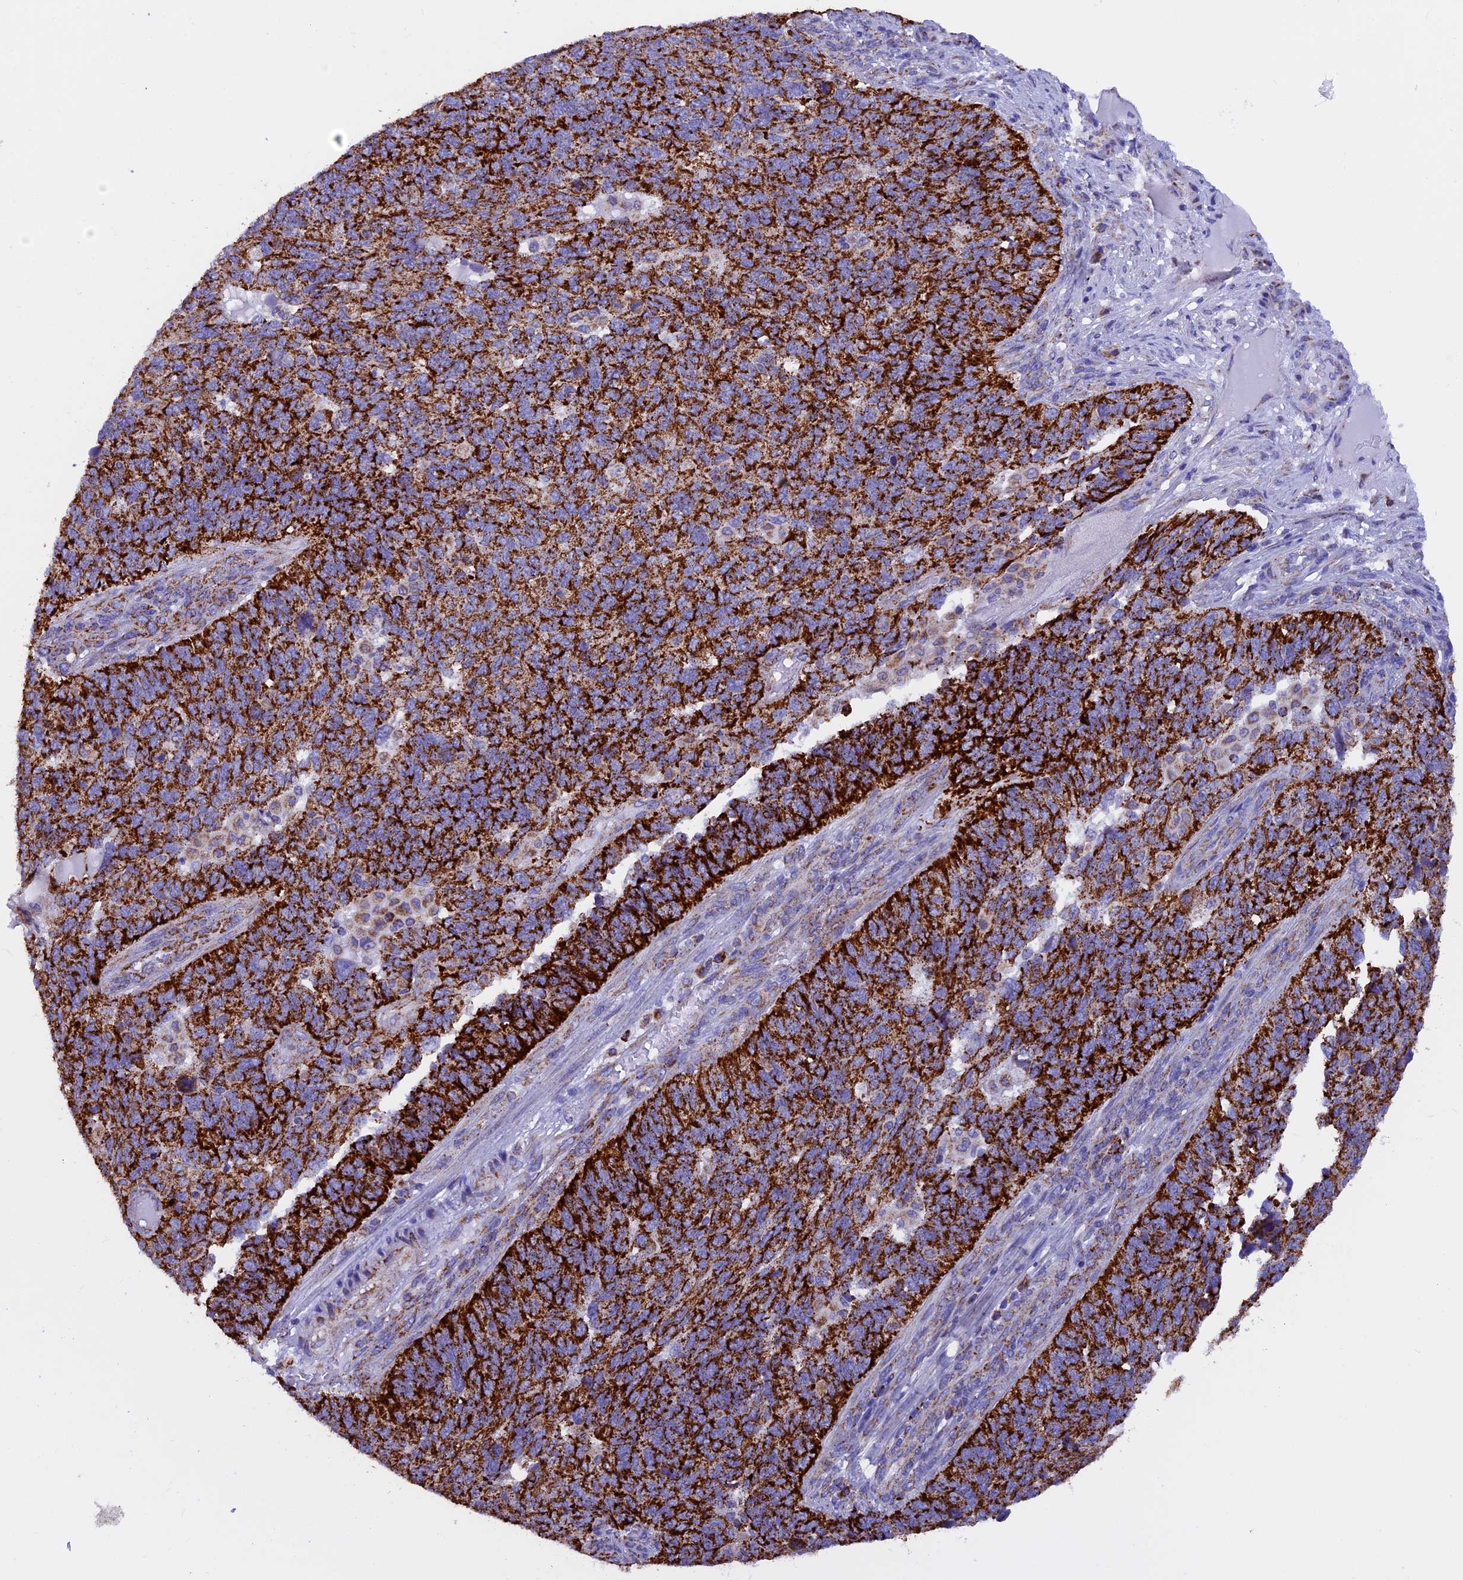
{"staining": {"intensity": "strong", "quantity": ">75%", "location": "cytoplasmic/membranous"}, "tissue": "endometrial cancer", "cell_type": "Tumor cells", "image_type": "cancer", "snomed": [{"axis": "morphology", "description": "Adenocarcinoma, NOS"}, {"axis": "topography", "description": "Endometrium"}], "caption": "Immunohistochemical staining of endometrial cancer reveals strong cytoplasmic/membranous protein expression in about >75% of tumor cells.", "gene": "SLC8B1", "patient": {"sex": "female", "age": 66}}